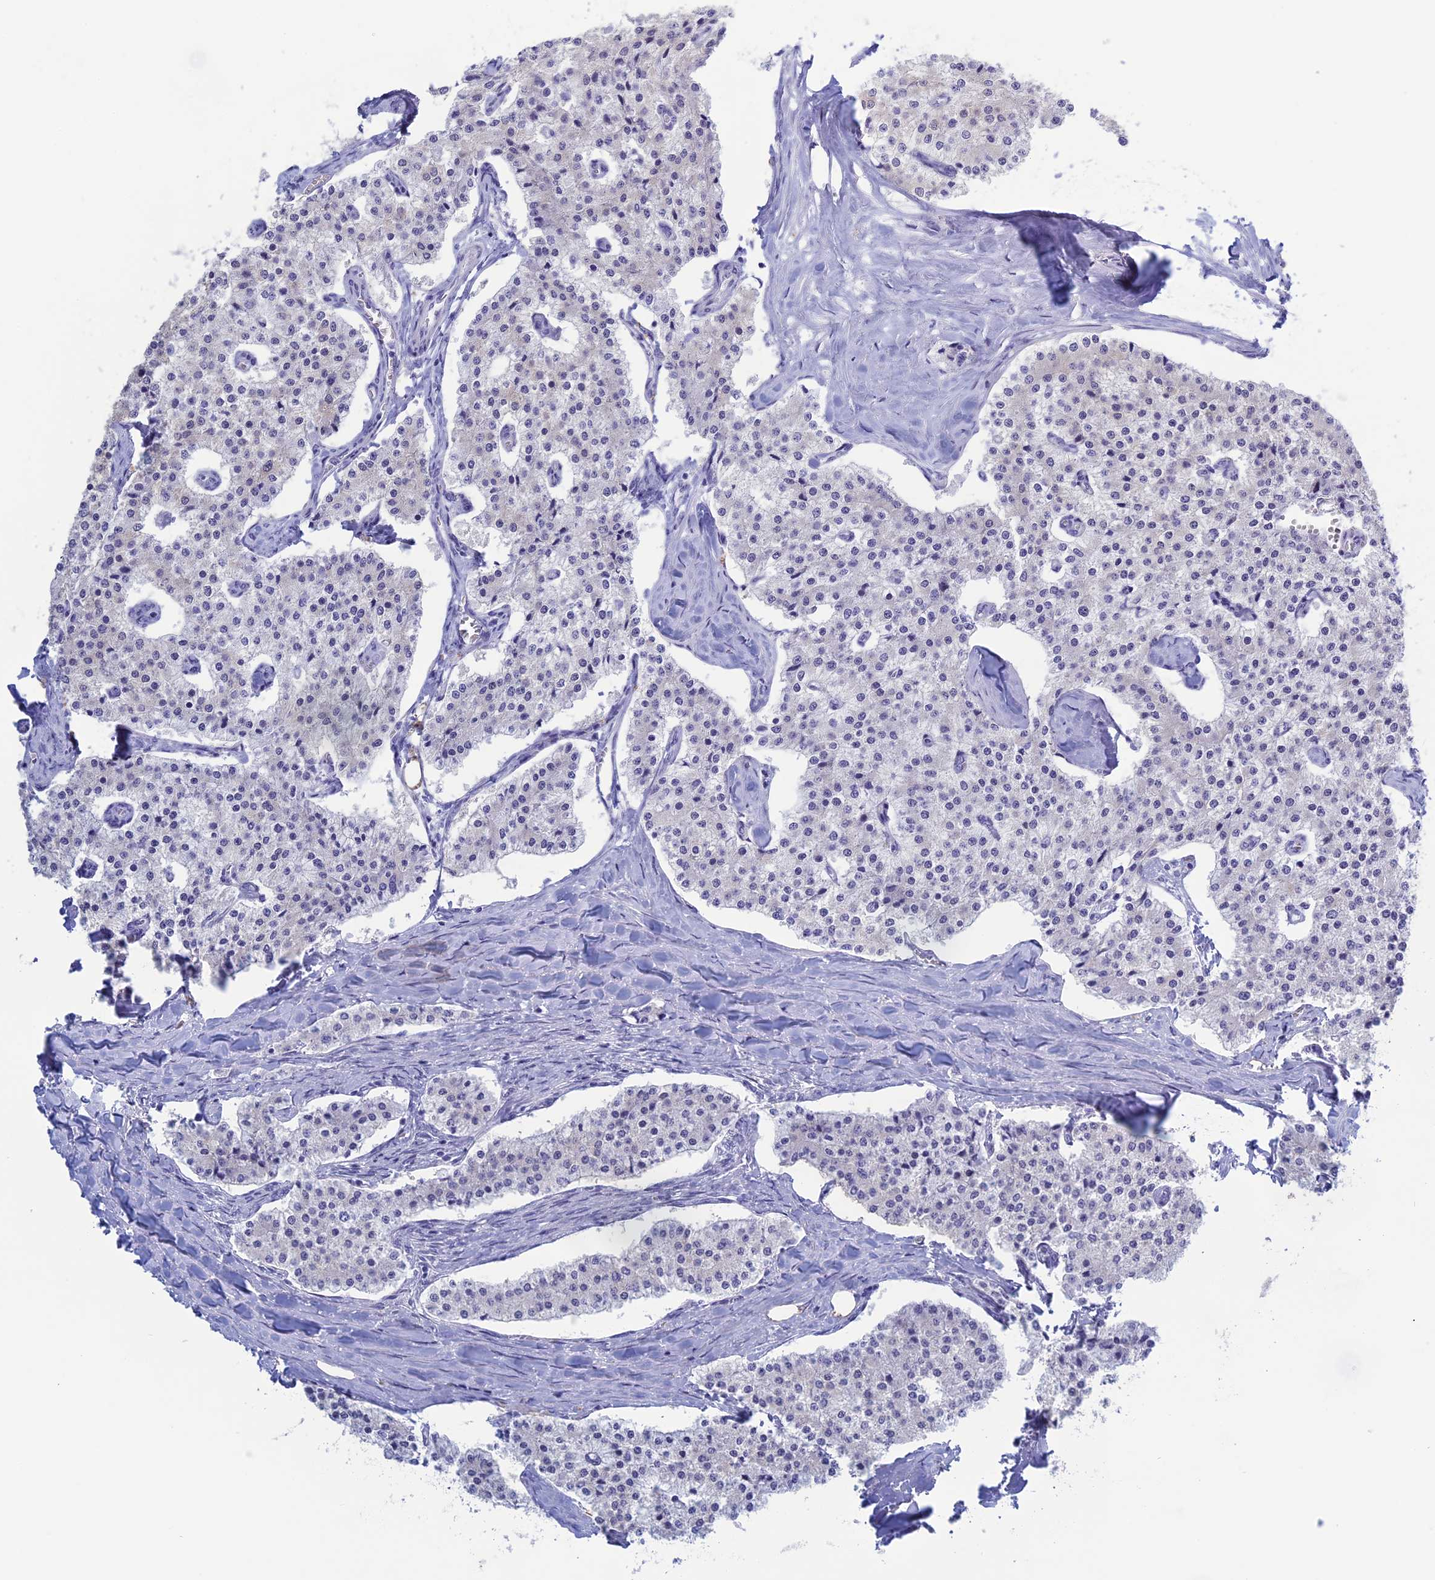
{"staining": {"intensity": "negative", "quantity": "none", "location": "none"}, "tissue": "carcinoid", "cell_type": "Tumor cells", "image_type": "cancer", "snomed": [{"axis": "morphology", "description": "Carcinoid, malignant, NOS"}, {"axis": "topography", "description": "Colon"}], "caption": "Tumor cells show no significant staining in malignant carcinoid. (DAB immunohistochemistry (IHC), high magnification).", "gene": "LHFPL2", "patient": {"sex": "female", "age": 52}}